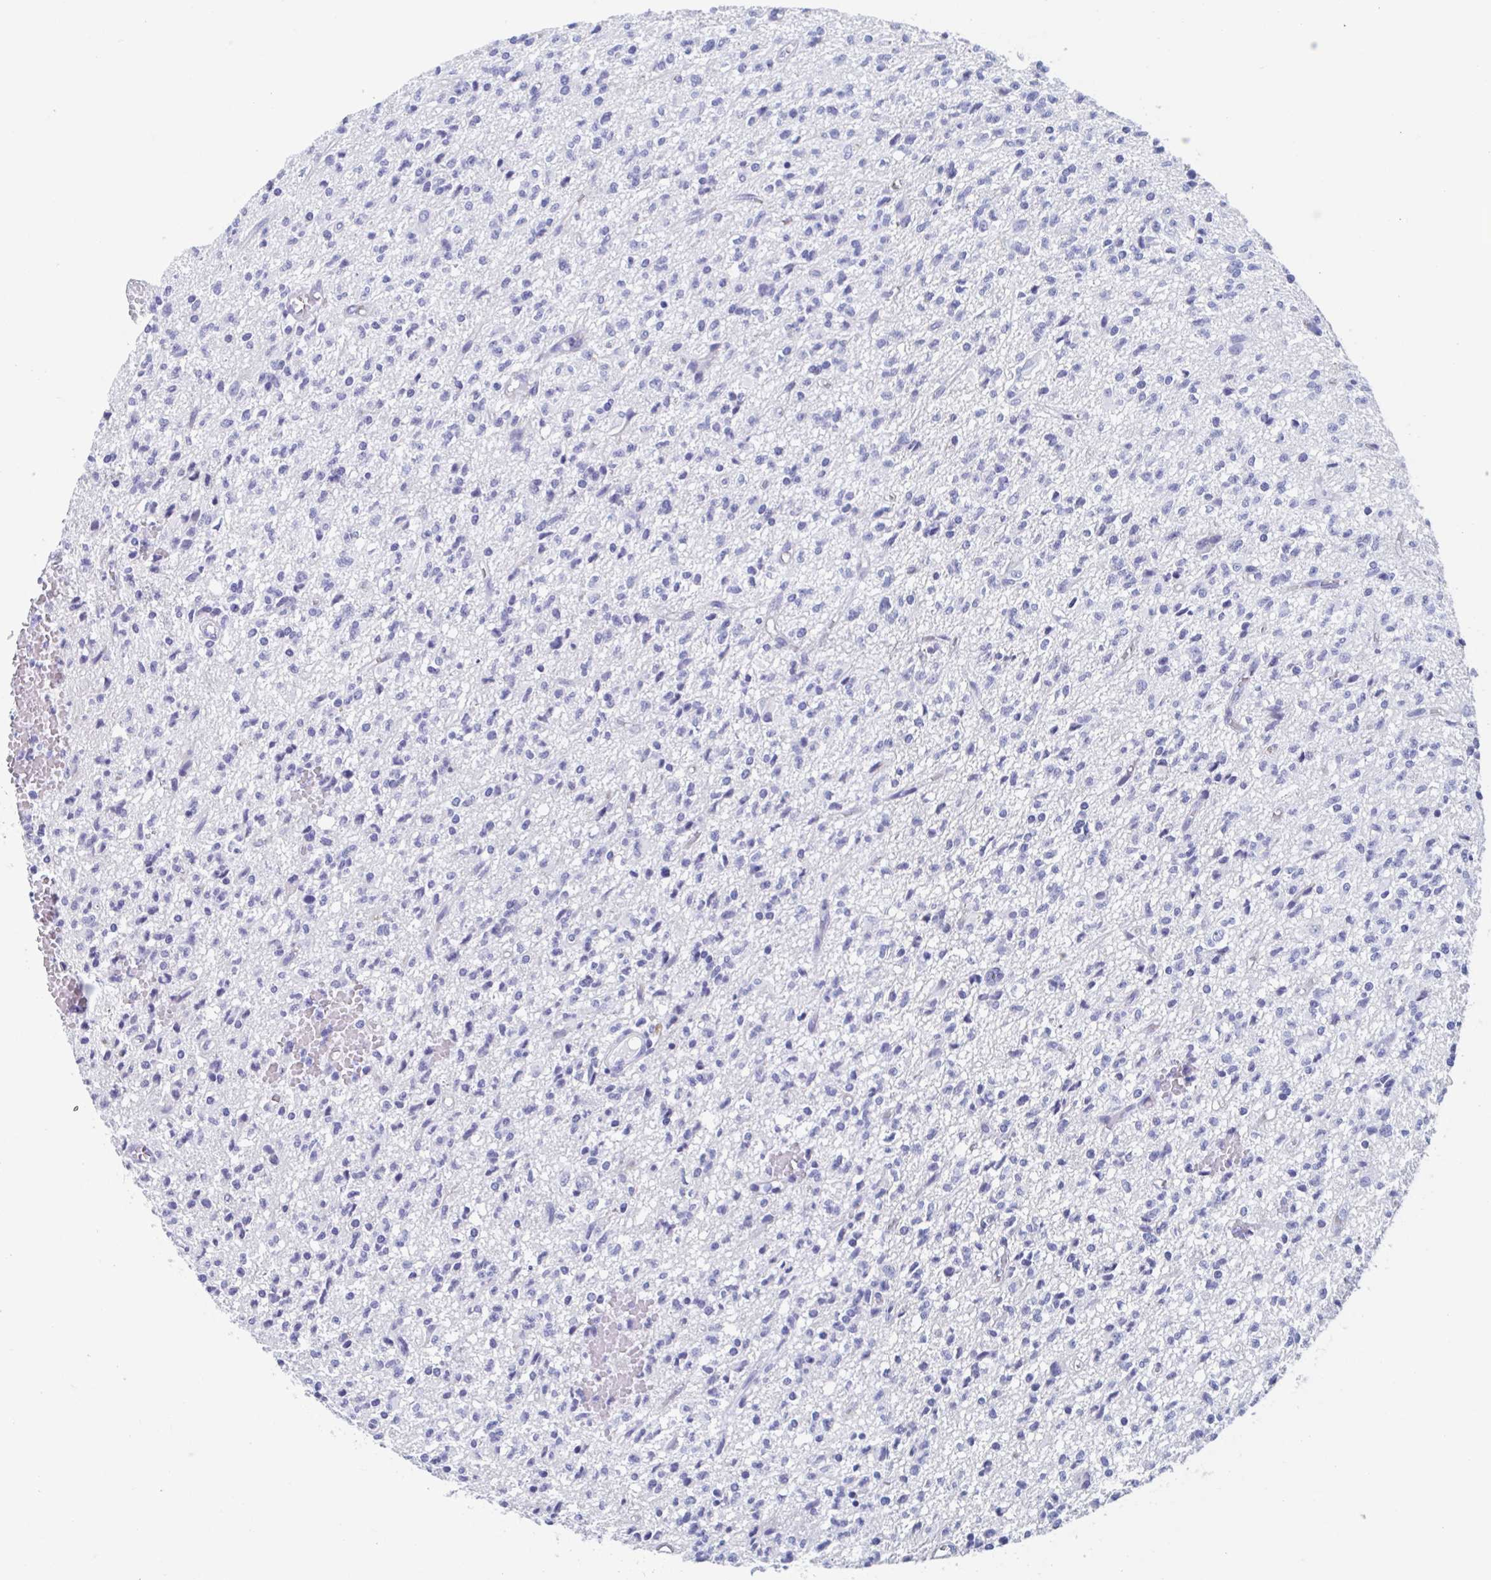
{"staining": {"intensity": "negative", "quantity": "none", "location": "none"}, "tissue": "glioma", "cell_type": "Tumor cells", "image_type": "cancer", "snomed": [{"axis": "morphology", "description": "Glioma, malignant, Low grade"}, {"axis": "topography", "description": "Brain"}], "caption": "High power microscopy photomicrograph of an immunohistochemistry (IHC) micrograph of glioma, revealing no significant expression in tumor cells.", "gene": "SHCBP1L", "patient": {"sex": "male", "age": 64}}